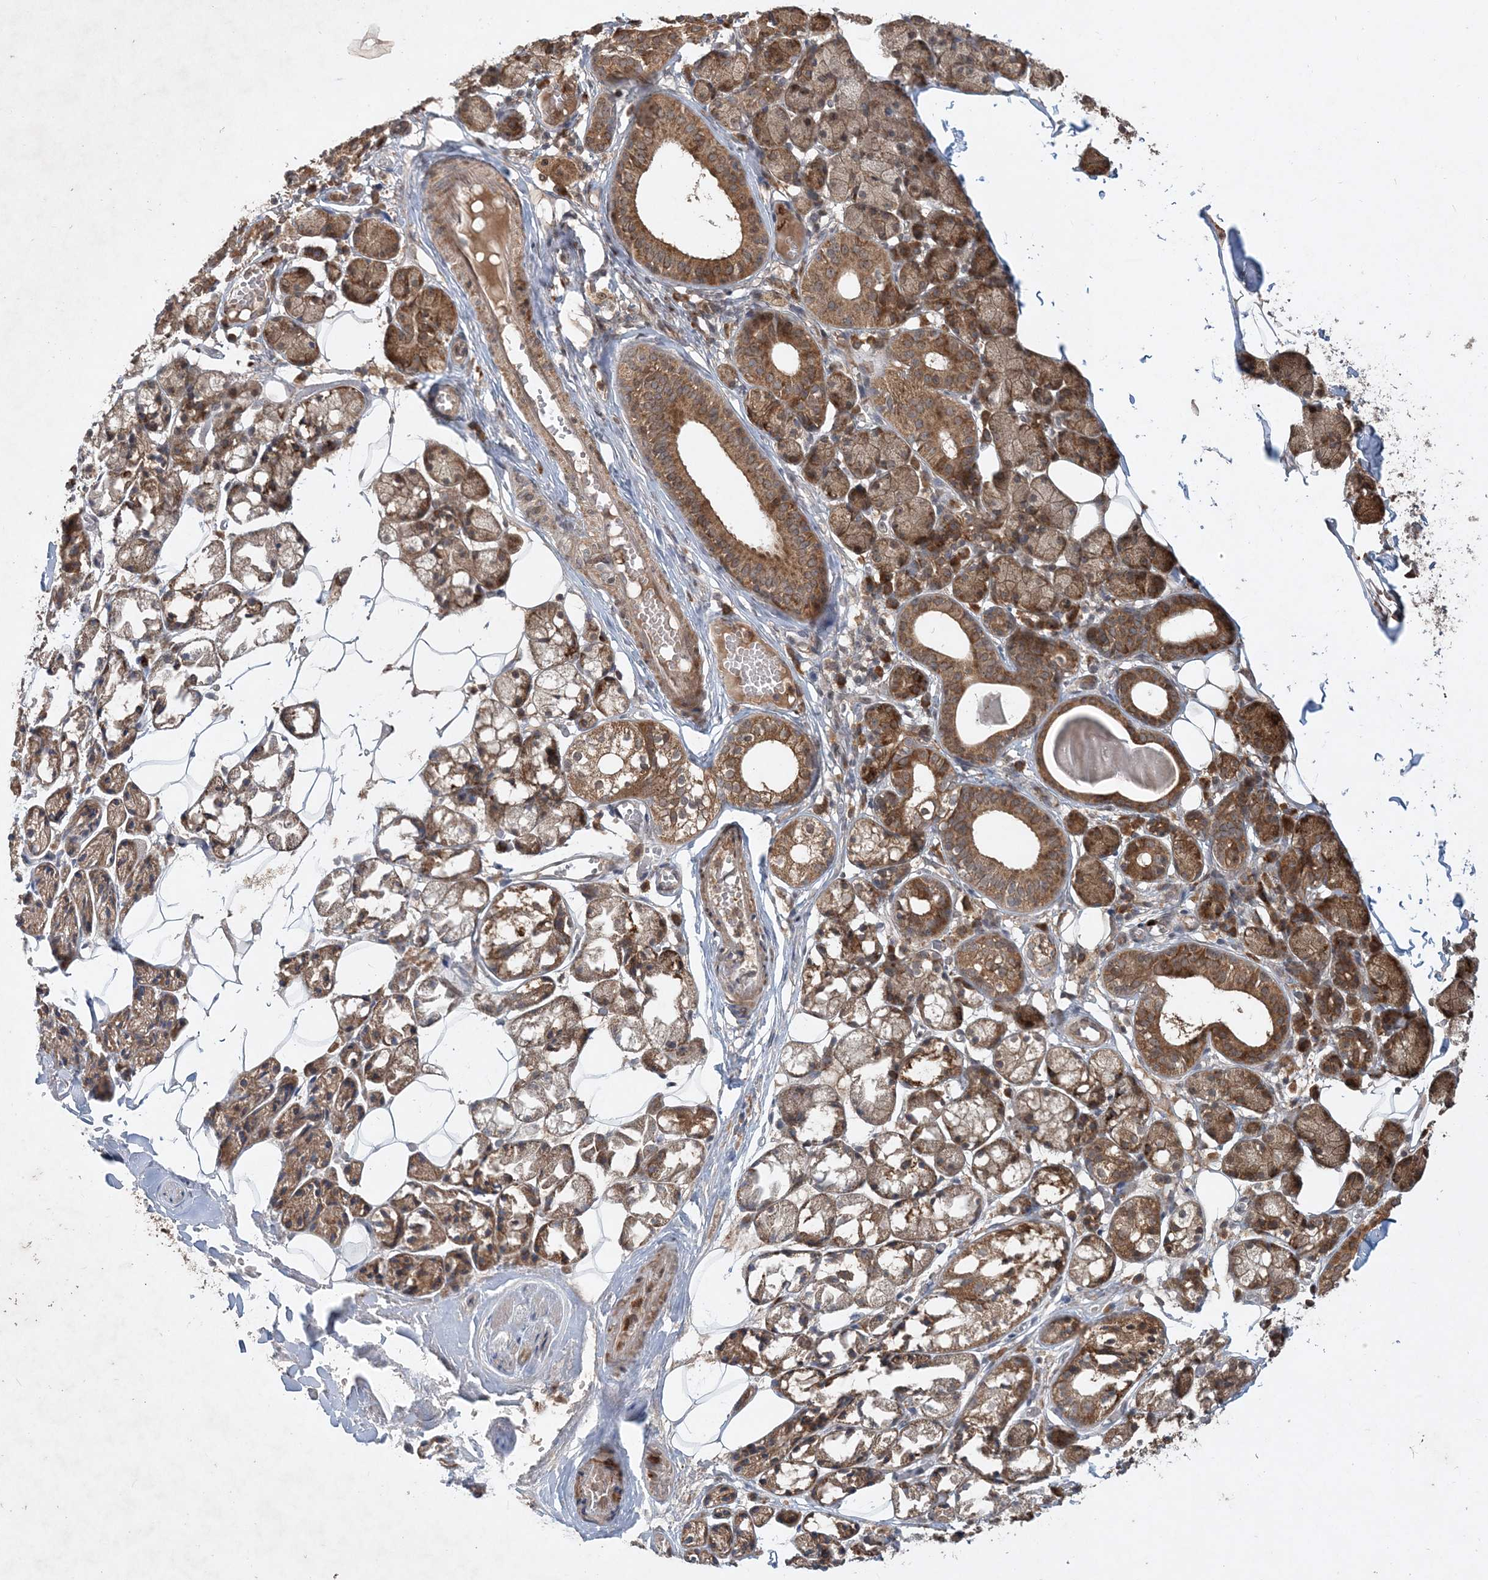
{"staining": {"intensity": "strong", "quantity": "25%-75%", "location": "cytoplasmic/membranous"}, "tissue": "salivary gland", "cell_type": "Glandular cells", "image_type": "normal", "snomed": [{"axis": "morphology", "description": "Normal tissue, NOS"}, {"axis": "topography", "description": "Salivary gland"}], "caption": "The photomicrograph exhibits a brown stain indicating the presence of a protein in the cytoplasmic/membranous of glandular cells in salivary gland.", "gene": "UBR3", "patient": {"sex": "female", "age": 33}}